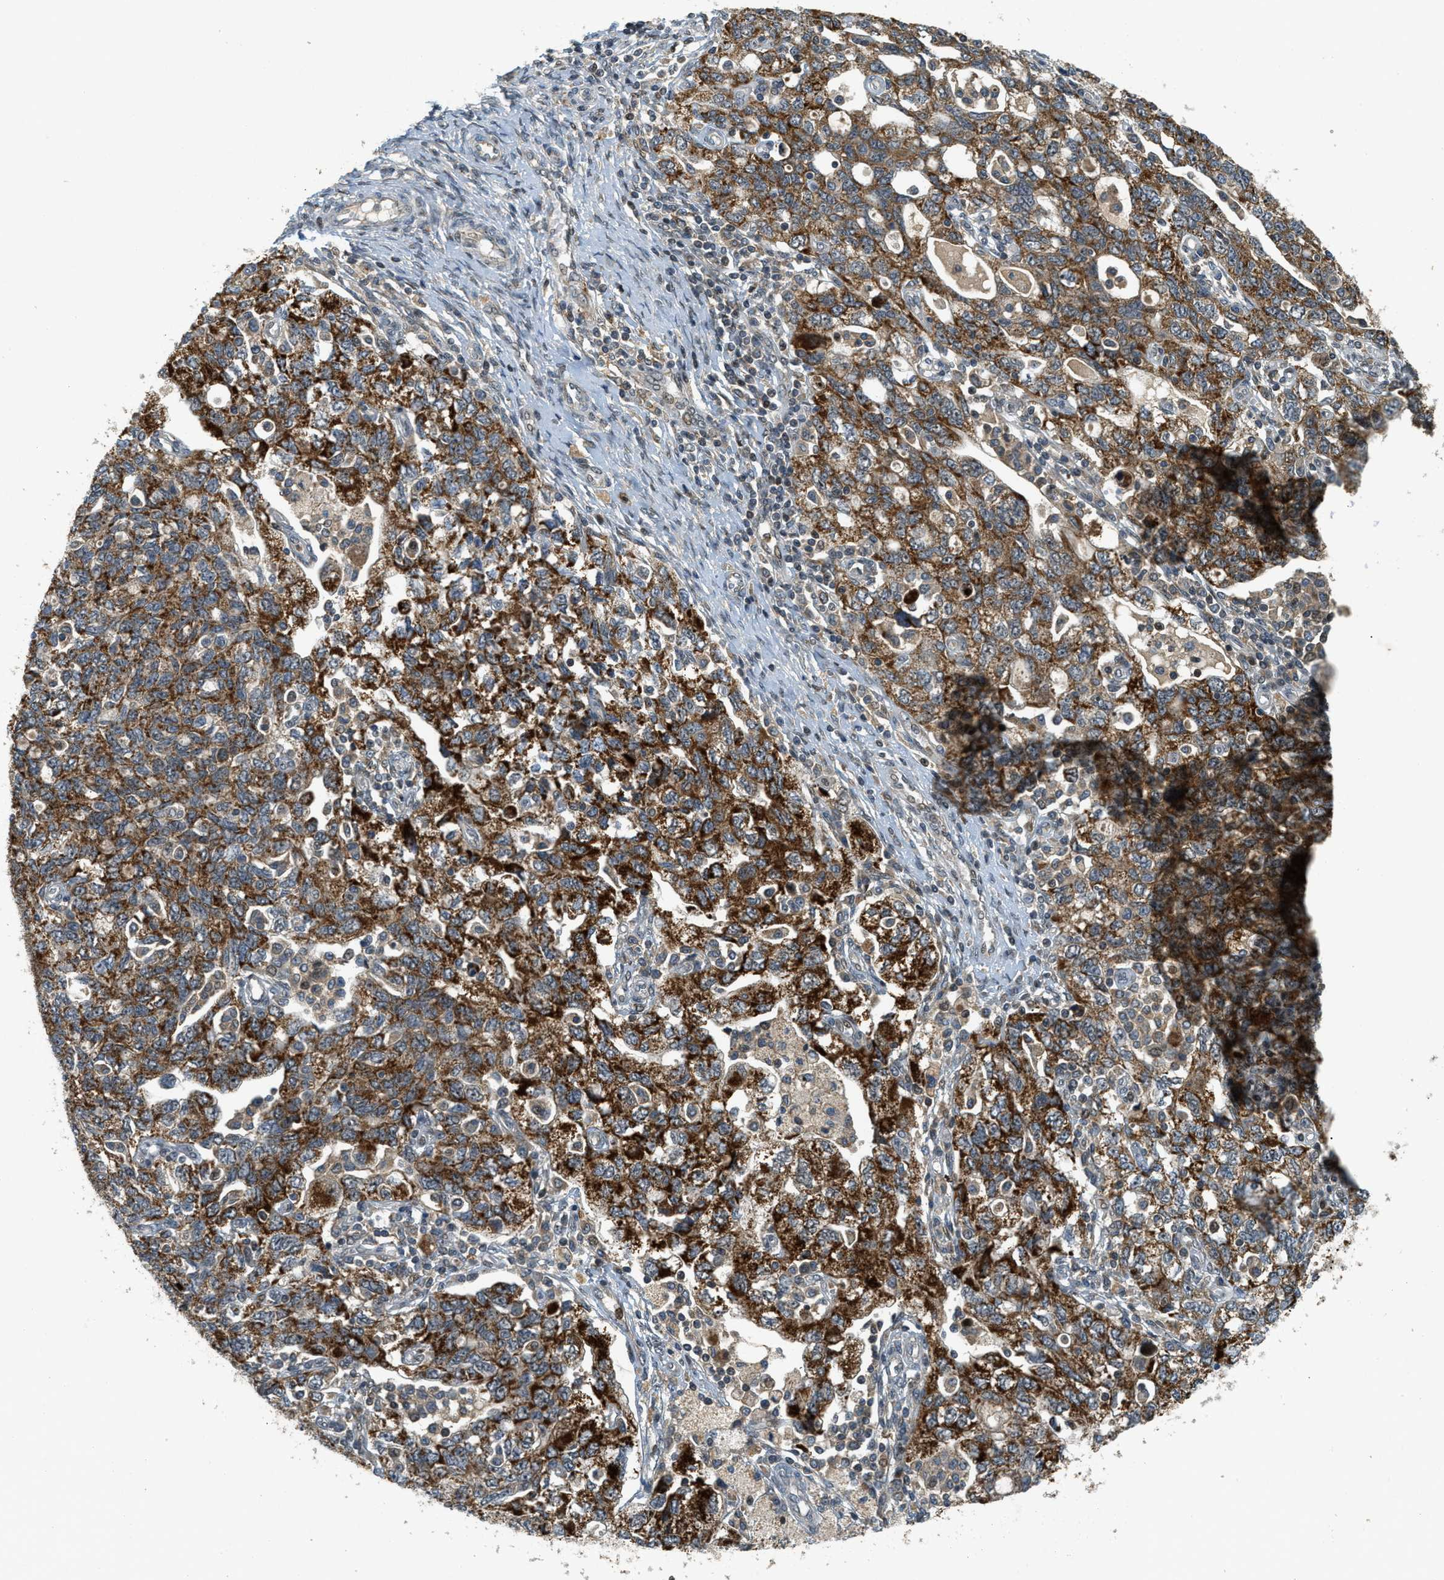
{"staining": {"intensity": "strong", "quantity": "25%-75%", "location": "cytoplasmic/membranous"}, "tissue": "ovarian cancer", "cell_type": "Tumor cells", "image_type": "cancer", "snomed": [{"axis": "morphology", "description": "Carcinoma, NOS"}, {"axis": "morphology", "description": "Cystadenocarcinoma, serous, NOS"}, {"axis": "topography", "description": "Ovary"}], "caption": "Ovarian carcinoma stained with immunohistochemistry shows strong cytoplasmic/membranous expression in approximately 25%-75% of tumor cells.", "gene": "TRAPPC14", "patient": {"sex": "female", "age": 69}}